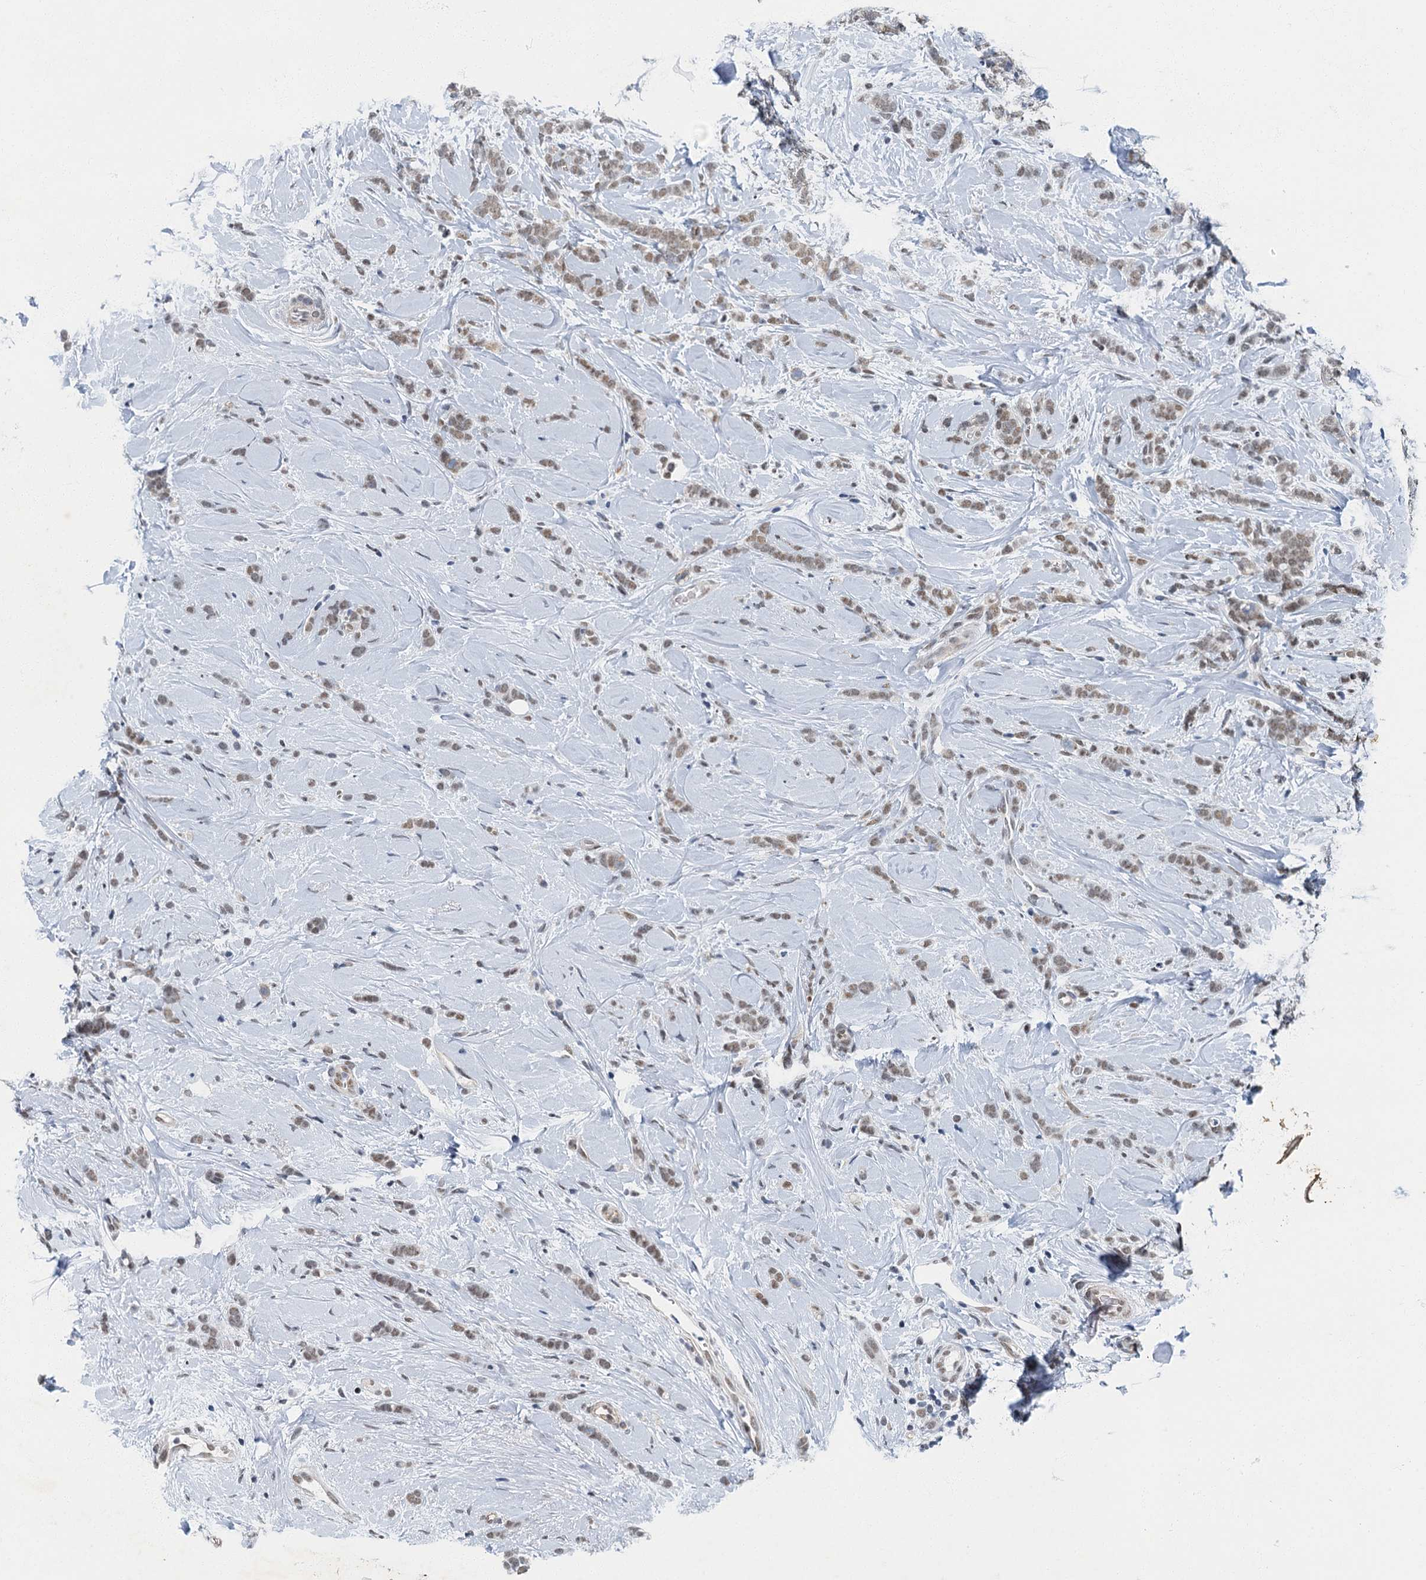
{"staining": {"intensity": "weak", "quantity": ">75%", "location": "nuclear"}, "tissue": "breast cancer", "cell_type": "Tumor cells", "image_type": "cancer", "snomed": [{"axis": "morphology", "description": "Lobular carcinoma"}, {"axis": "topography", "description": "Breast"}], "caption": "Brown immunohistochemical staining in human lobular carcinoma (breast) demonstrates weak nuclear expression in approximately >75% of tumor cells.", "gene": "GADL1", "patient": {"sex": "female", "age": 58}}